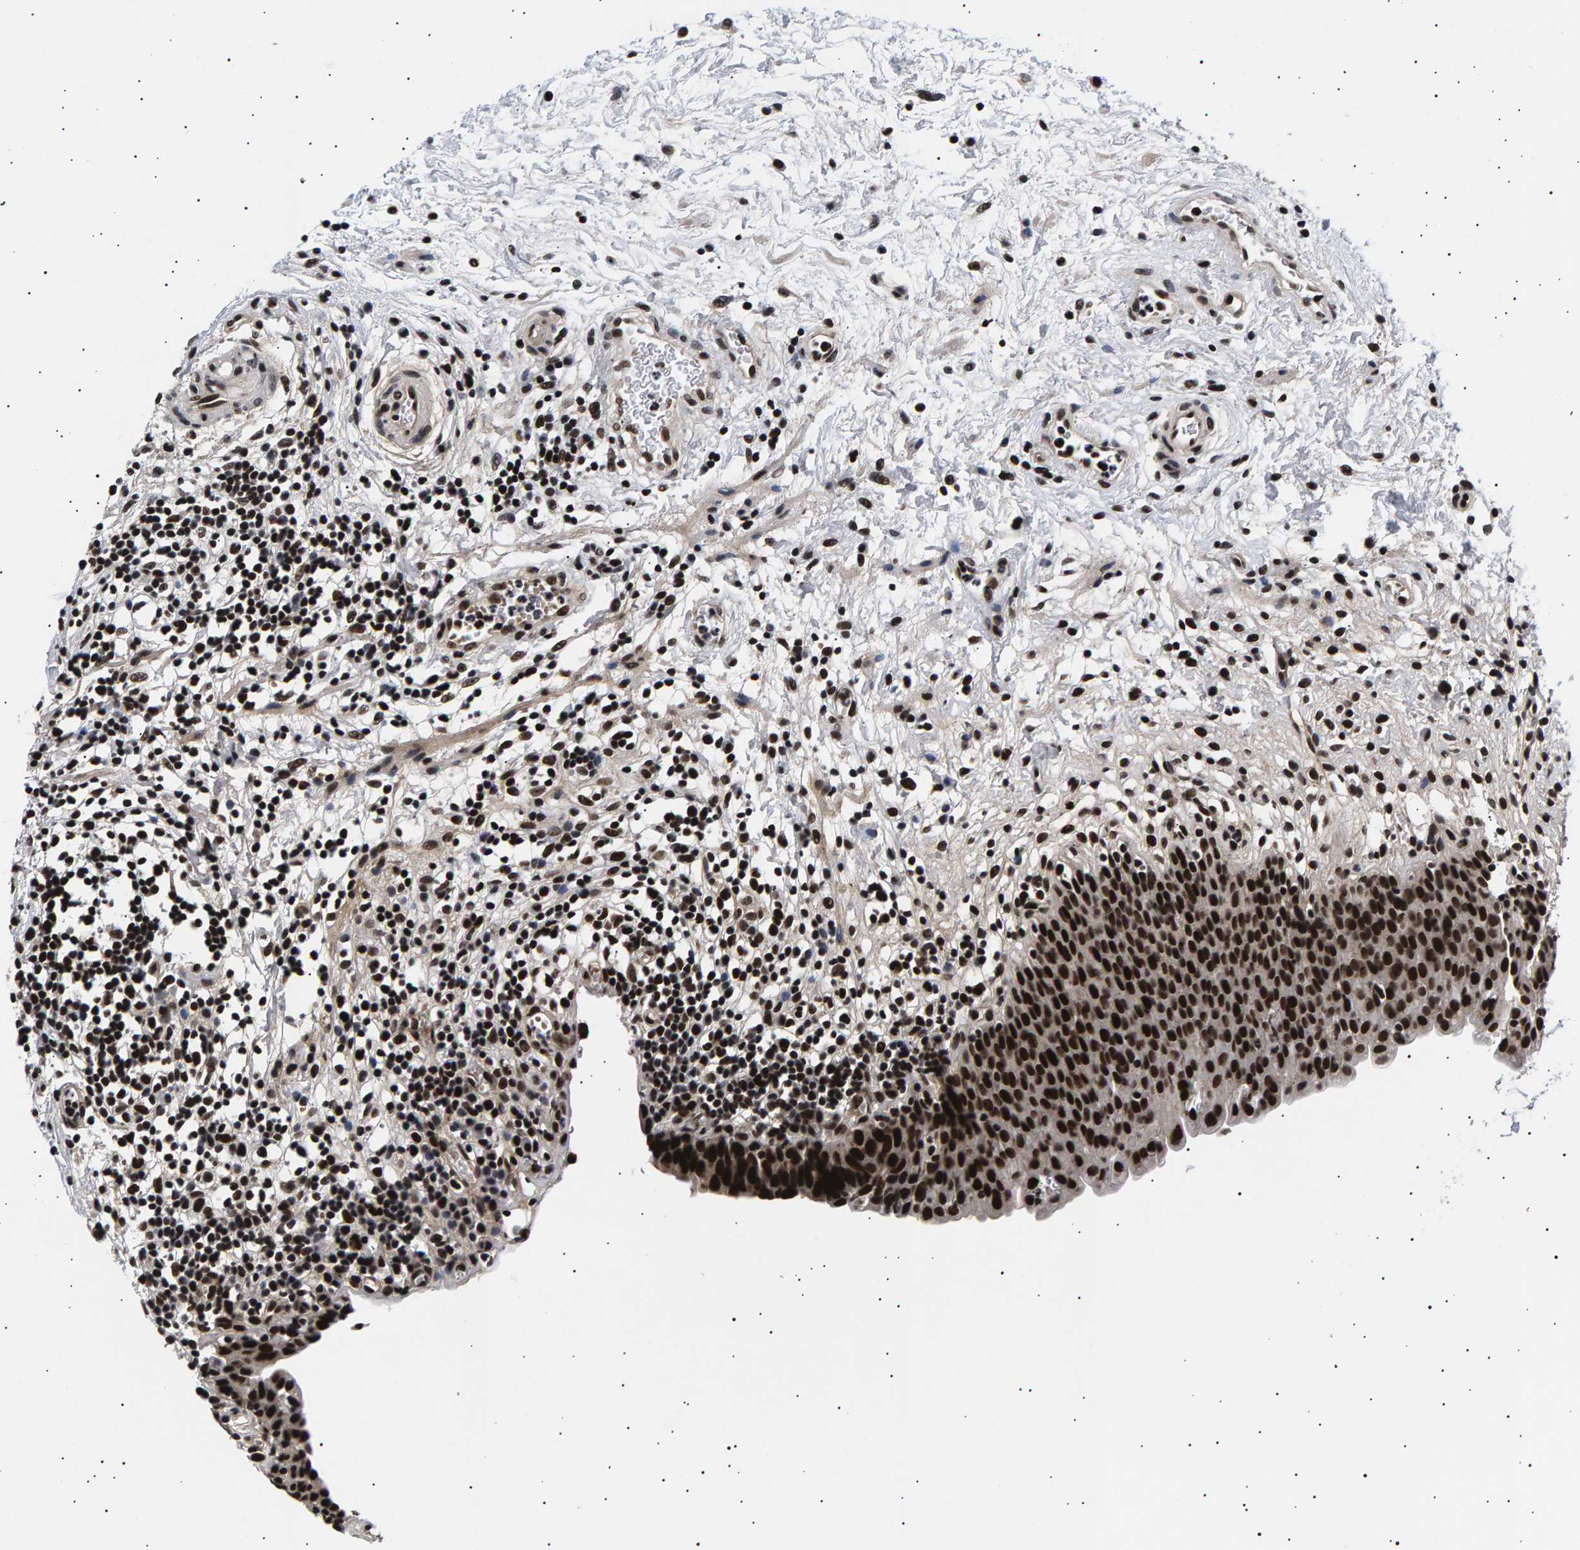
{"staining": {"intensity": "strong", "quantity": ">75%", "location": "nuclear"}, "tissue": "urinary bladder", "cell_type": "Urothelial cells", "image_type": "normal", "snomed": [{"axis": "morphology", "description": "Normal tissue, NOS"}, {"axis": "topography", "description": "Urinary bladder"}], "caption": "A brown stain shows strong nuclear staining of a protein in urothelial cells of benign human urinary bladder.", "gene": "ANKRD40", "patient": {"sex": "male", "age": 37}}